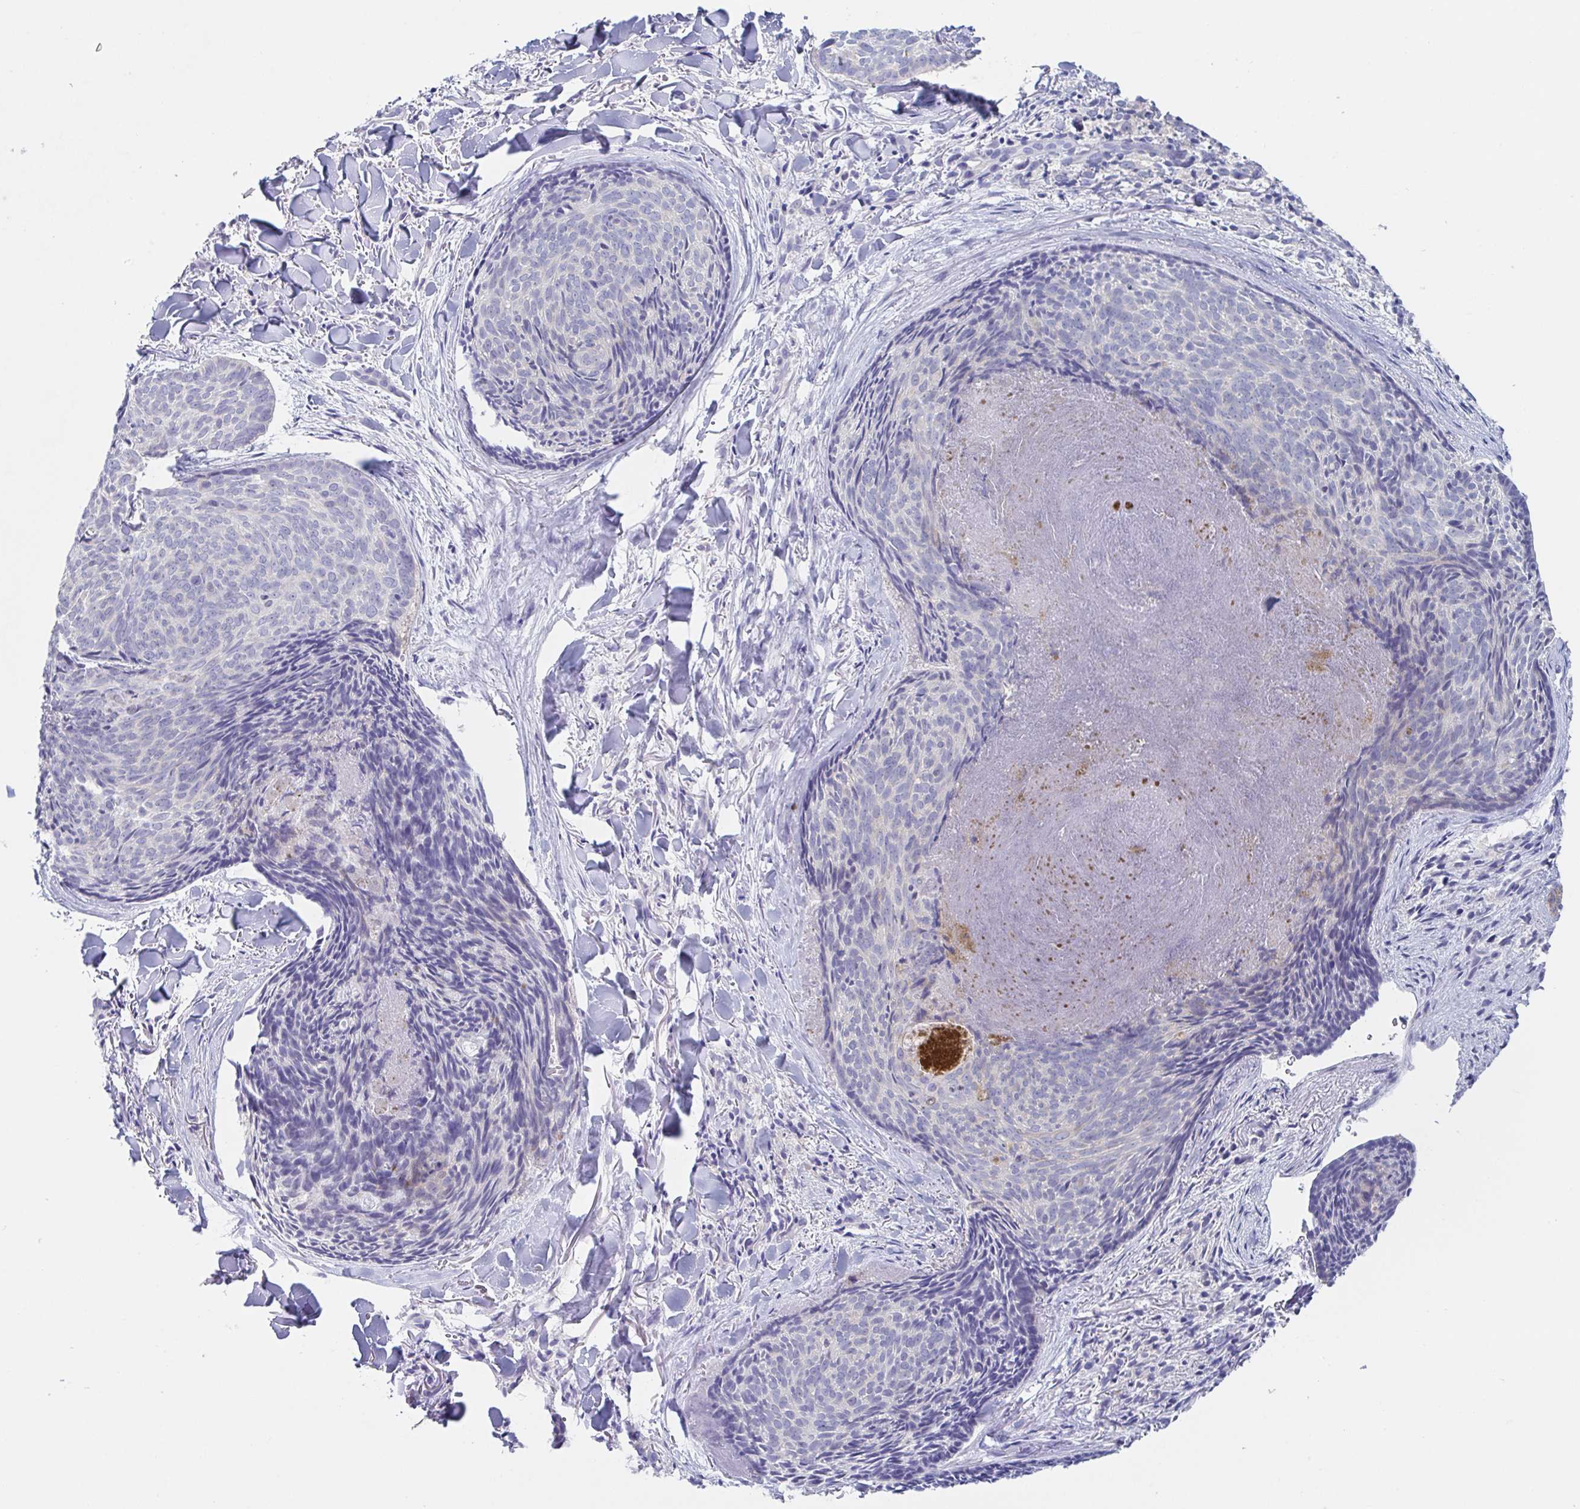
{"staining": {"intensity": "negative", "quantity": "none", "location": "none"}, "tissue": "skin cancer", "cell_type": "Tumor cells", "image_type": "cancer", "snomed": [{"axis": "morphology", "description": "Basal cell carcinoma"}, {"axis": "topography", "description": "Skin"}], "caption": "DAB (3,3'-diaminobenzidine) immunohistochemical staining of human skin cancer reveals no significant expression in tumor cells.", "gene": "HTR2A", "patient": {"sex": "female", "age": 82}}